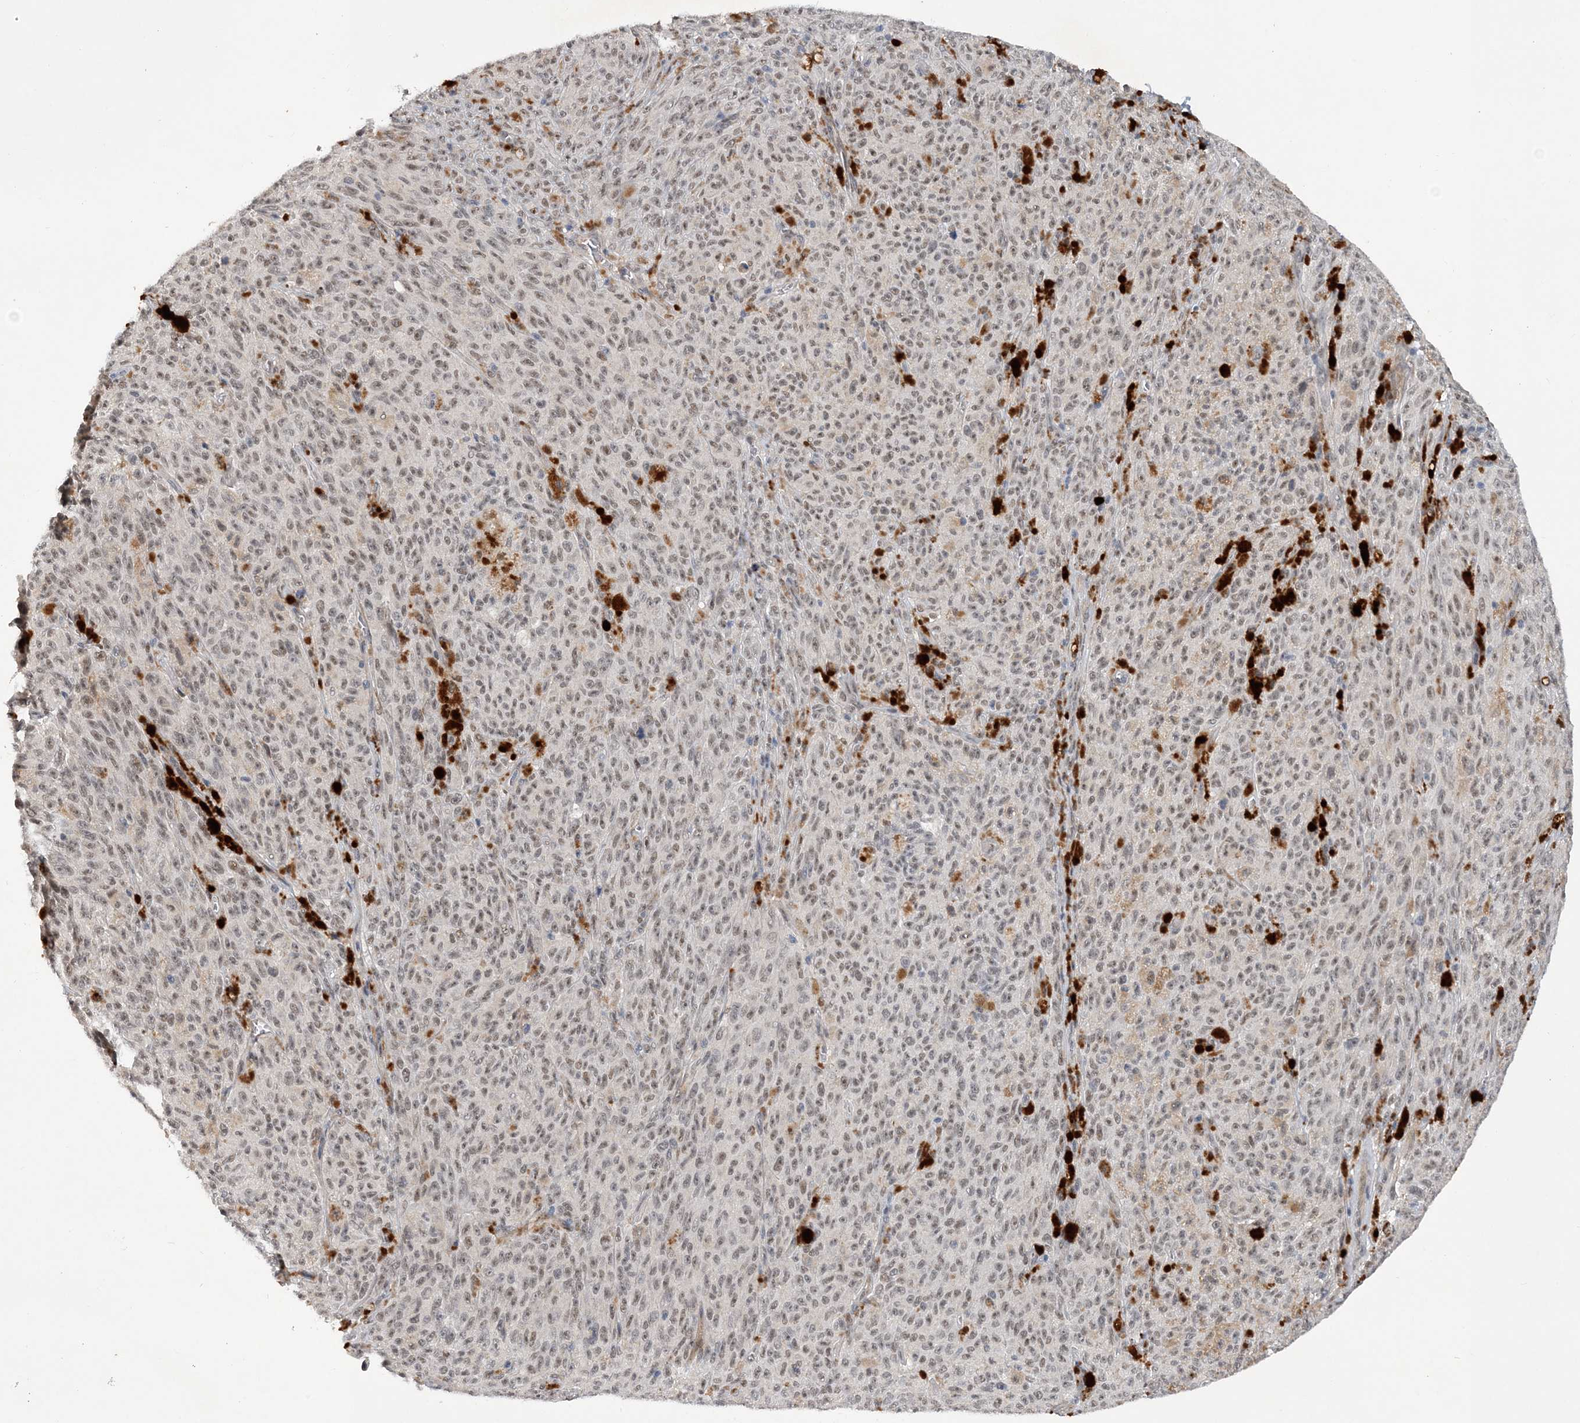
{"staining": {"intensity": "moderate", "quantity": ">75%", "location": "nuclear"}, "tissue": "melanoma", "cell_type": "Tumor cells", "image_type": "cancer", "snomed": [{"axis": "morphology", "description": "Malignant melanoma, NOS"}, {"axis": "topography", "description": "Skin"}], "caption": "Moderate nuclear protein staining is seen in approximately >75% of tumor cells in malignant melanoma.", "gene": "FAM217A", "patient": {"sex": "female", "age": 82}}